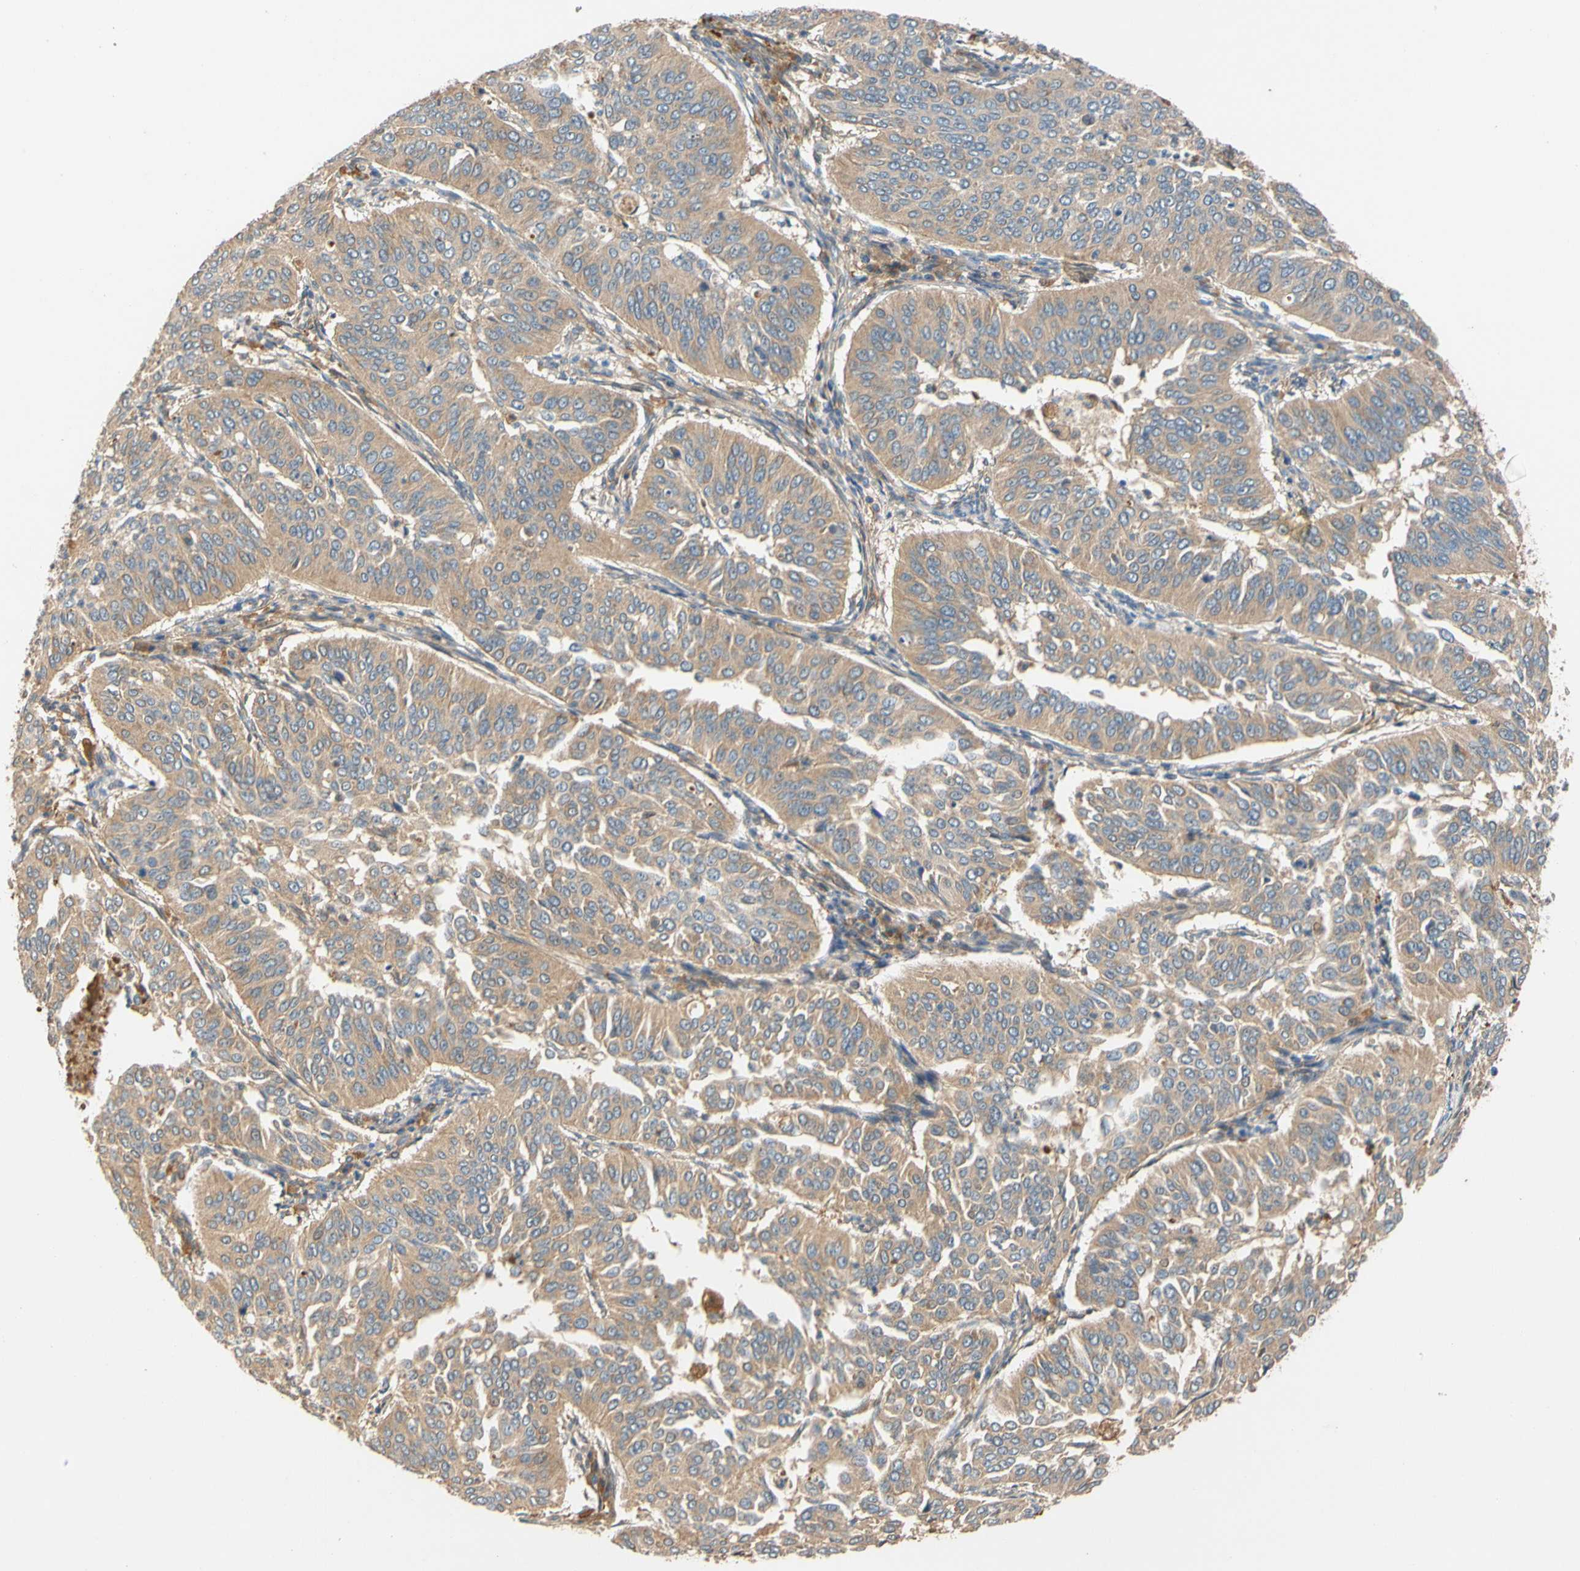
{"staining": {"intensity": "weak", "quantity": ">75%", "location": "cytoplasmic/membranous"}, "tissue": "cervical cancer", "cell_type": "Tumor cells", "image_type": "cancer", "snomed": [{"axis": "morphology", "description": "Normal tissue, NOS"}, {"axis": "morphology", "description": "Squamous cell carcinoma, NOS"}, {"axis": "topography", "description": "Cervix"}], "caption": "Tumor cells reveal low levels of weak cytoplasmic/membranous staining in about >75% of cells in human cervical cancer (squamous cell carcinoma).", "gene": "USP46", "patient": {"sex": "female", "age": 39}}